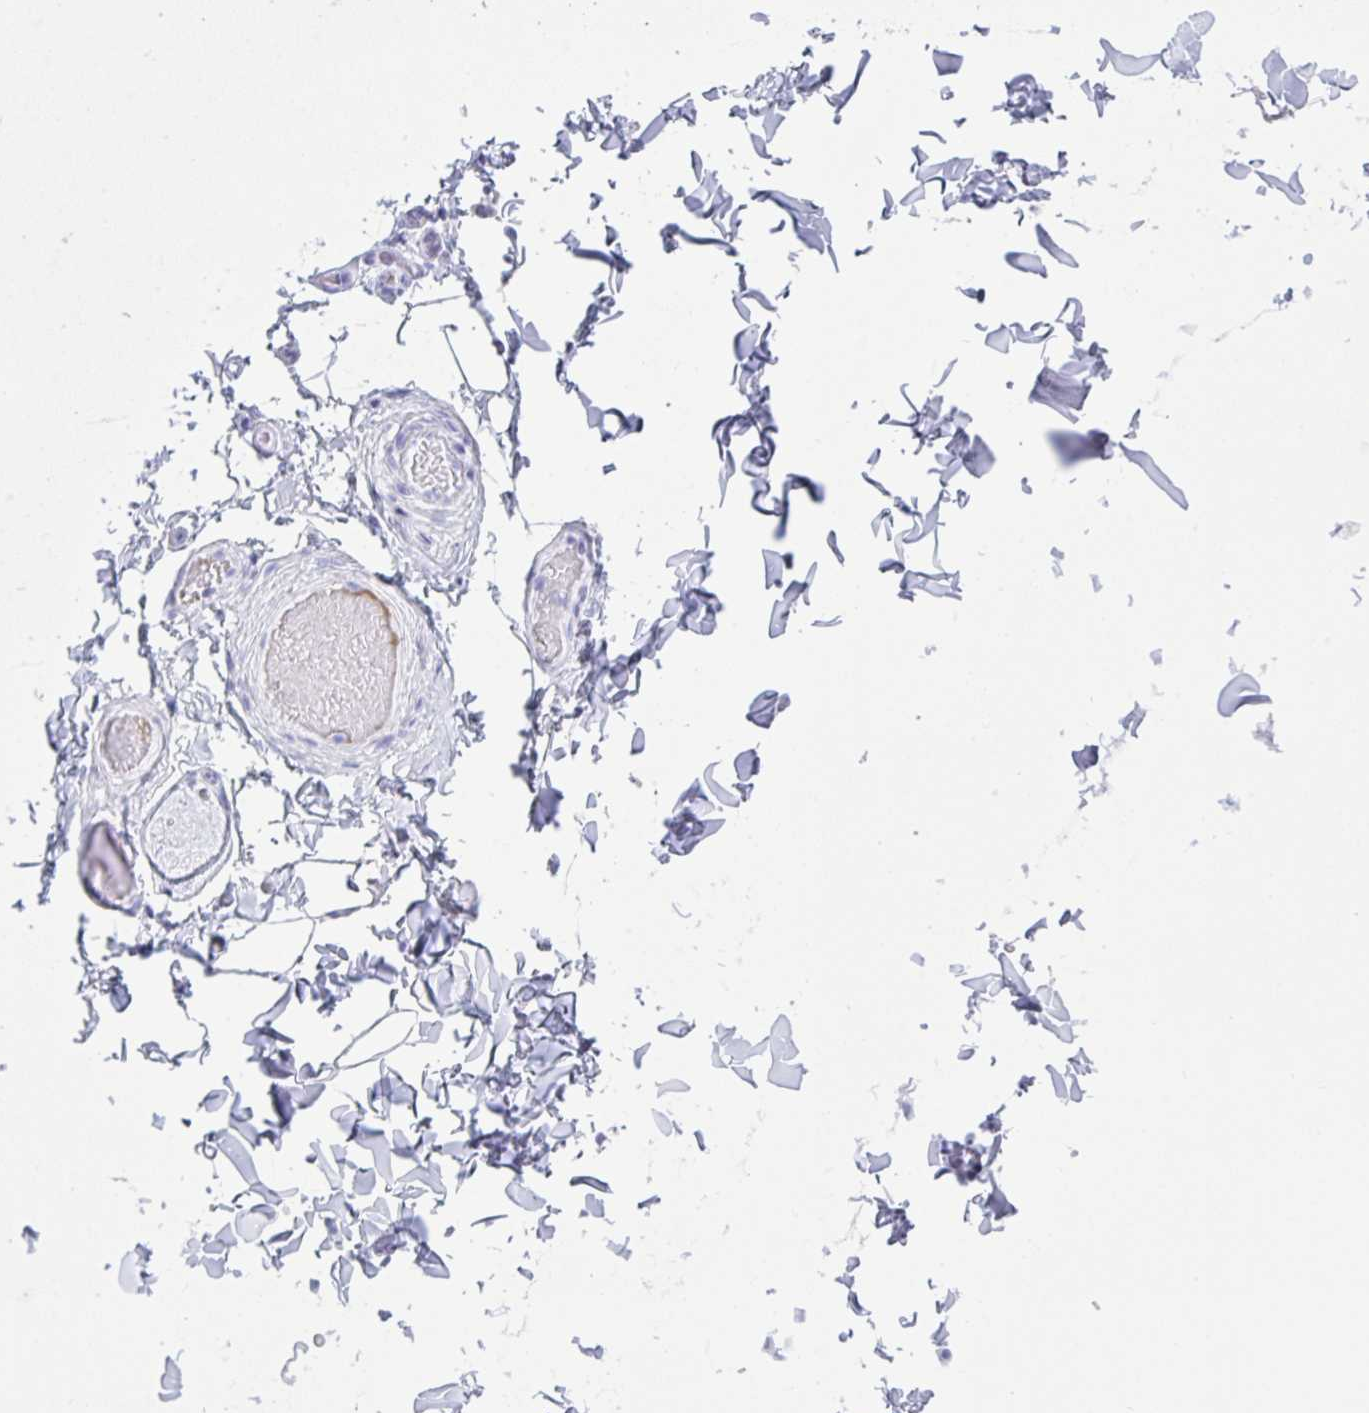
{"staining": {"intensity": "negative", "quantity": "none", "location": "none"}, "tissue": "adipose tissue", "cell_type": "Adipocytes", "image_type": "normal", "snomed": [{"axis": "morphology", "description": "Normal tissue, NOS"}, {"axis": "topography", "description": "Soft tissue"}, {"axis": "topography", "description": "Adipose tissue"}, {"axis": "topography", "description": "Vascular tissue"}, {"axis": "topography", "description": "Peripheral nerve tissue"}], "caption": "Adipose tissue was stained to show a protein in brown. There is no significant staining in adipocytes. Brightfield microscopy of immunohistochemistry (IHC) stained with DAB (brown) and hematoxylin (blue), captured at high magnification.", "gene": "JCHAIN", "patient": {"sex": "male", "age": 29}}